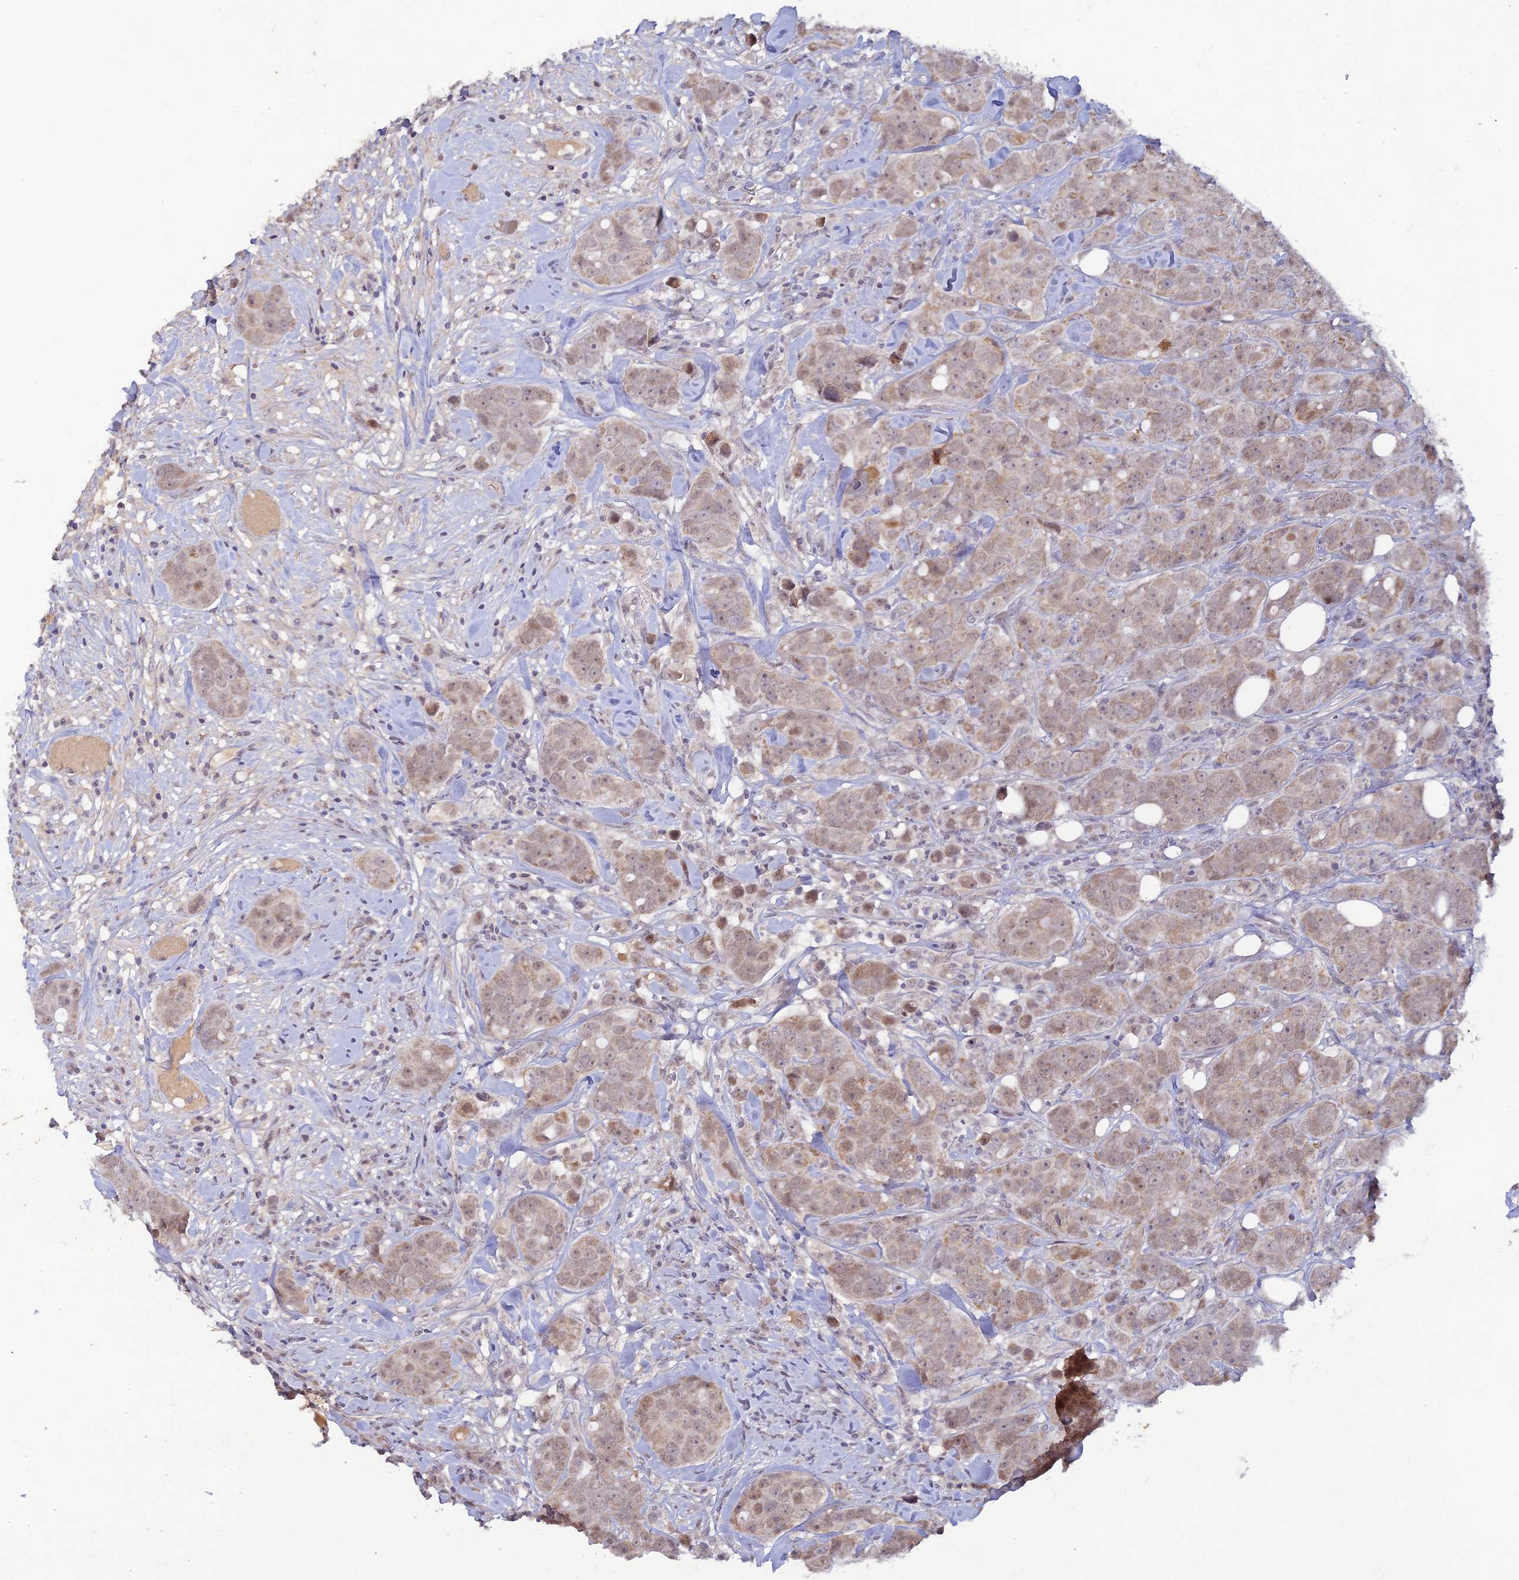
{"staining": {"intensity": "weak", "quantity": ">75%", "location": "cytoplasmic/membranous,nuclear"}, "tissue": "breast cancer", "cell_type": "Tumor cells", "image_type": "cancer", "snomed": [{"axis": "morphology", "description": "Duct carcinoma"}, {"axis": "topography", "description": "Breast"}], "caption": "Brown immunohistochemical staining in breast cancer exhibits weak cytoplasmic/membranous and nuclear expression in approximately >75% of tumor cells. (DAB (3,3'-diaminobenzidine) IHC with brightfield microscopy, high magnification).", "gene": "FASTKD5", "patient": {"sex": "female", "age": 43}}